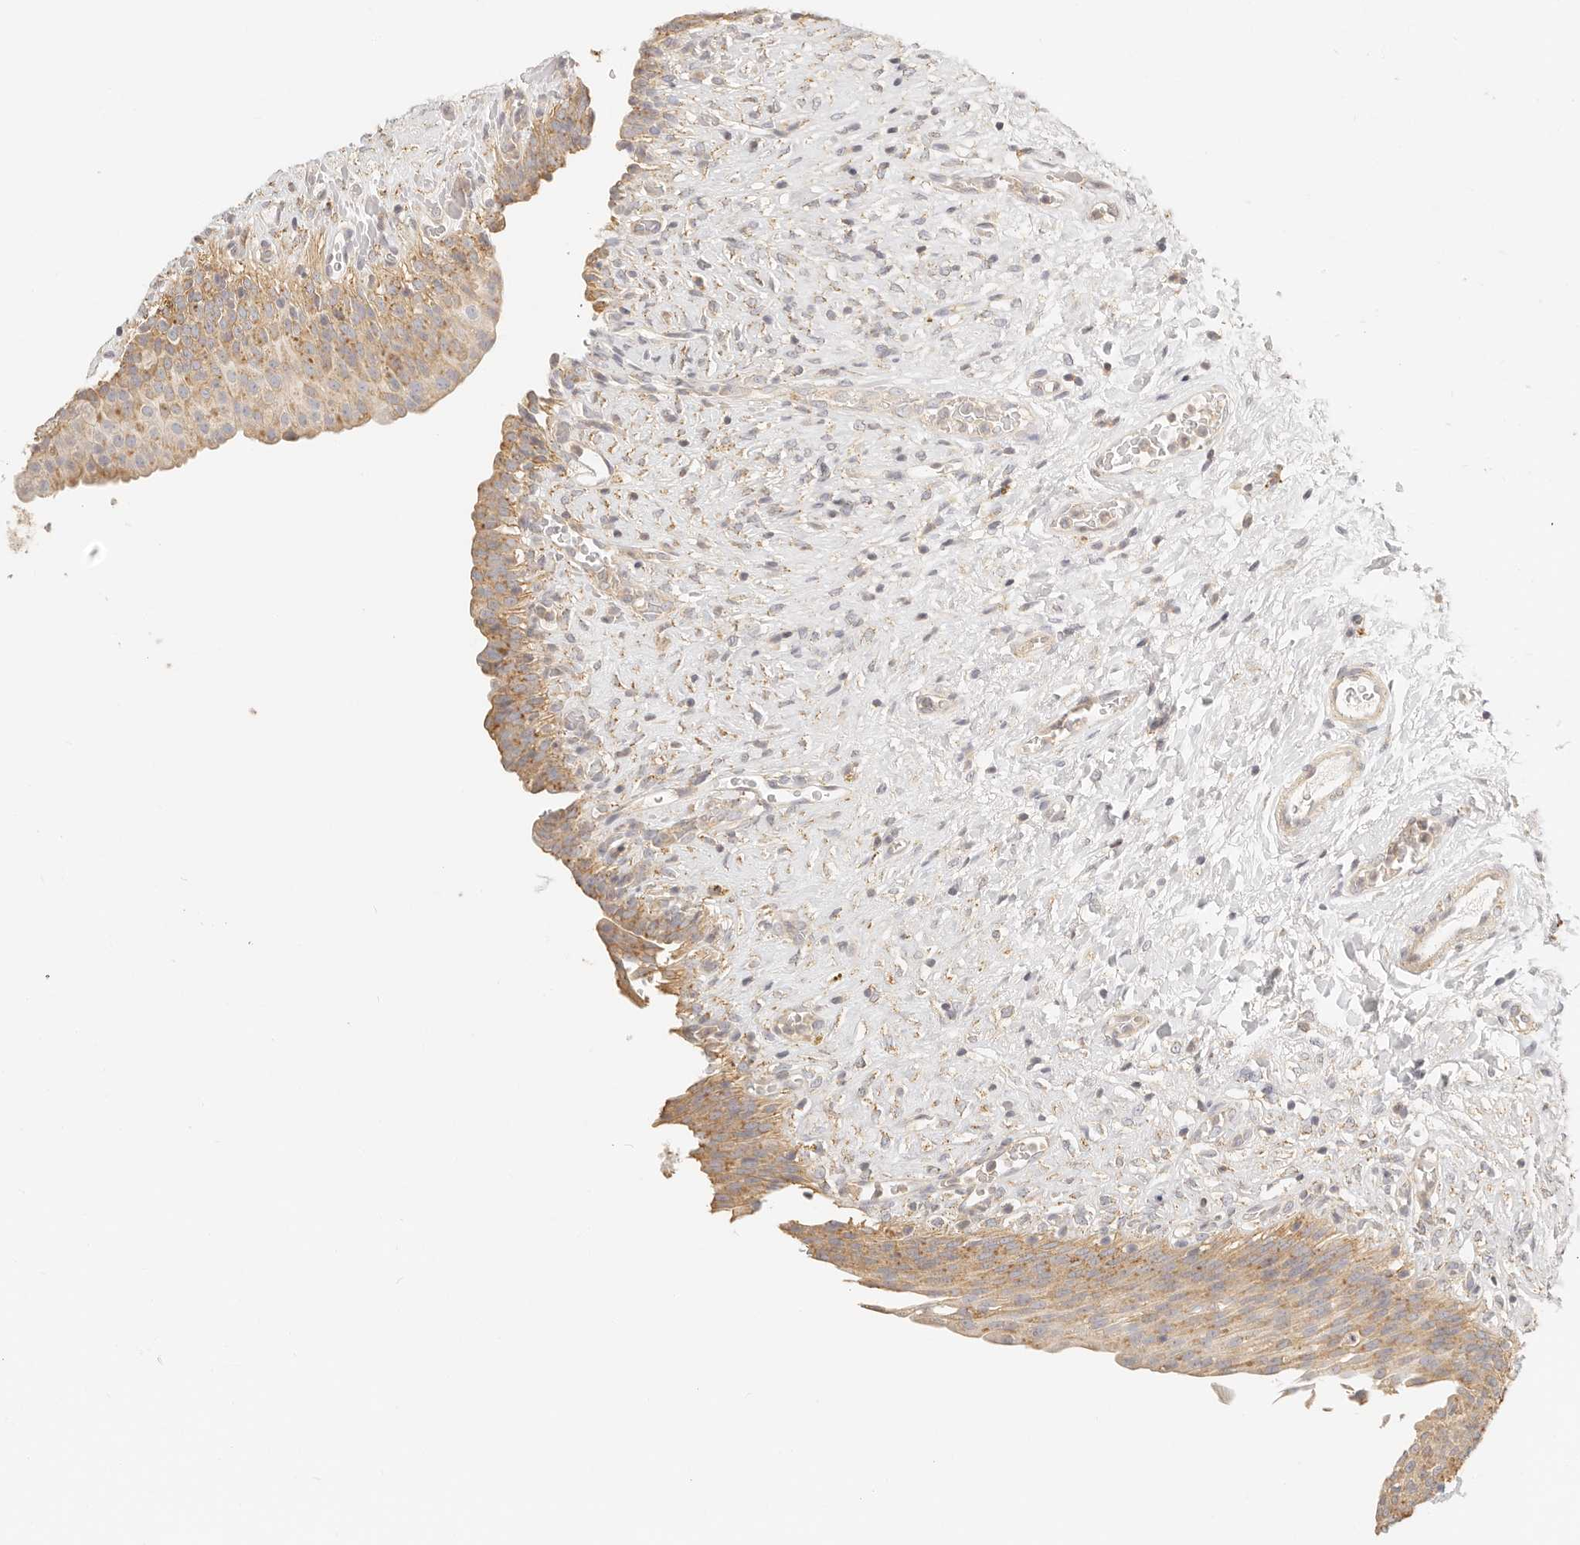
{"staining": {"intensity": "moderate", "quantity": ">75%", "location": "cytoplasmic/membranous"}, "tissue": "urinary bladder", "cell_type": "Urothelial cells", "image_type": "normal", "snomed": [{"axis": "morphology", "description": "Urothelial carcinoma, High grade"}, {"axis": "topography", "description": "Urinary bladder"}], "caption": "Moderate cytoplasmic/membranous expression is present in about >75% of urothelial cells in benign urinary bladder. (IHC, brightfield microscopy, high magnification).", "gene": "CNMD", "patient": {"sex": "male", "age": 46}}